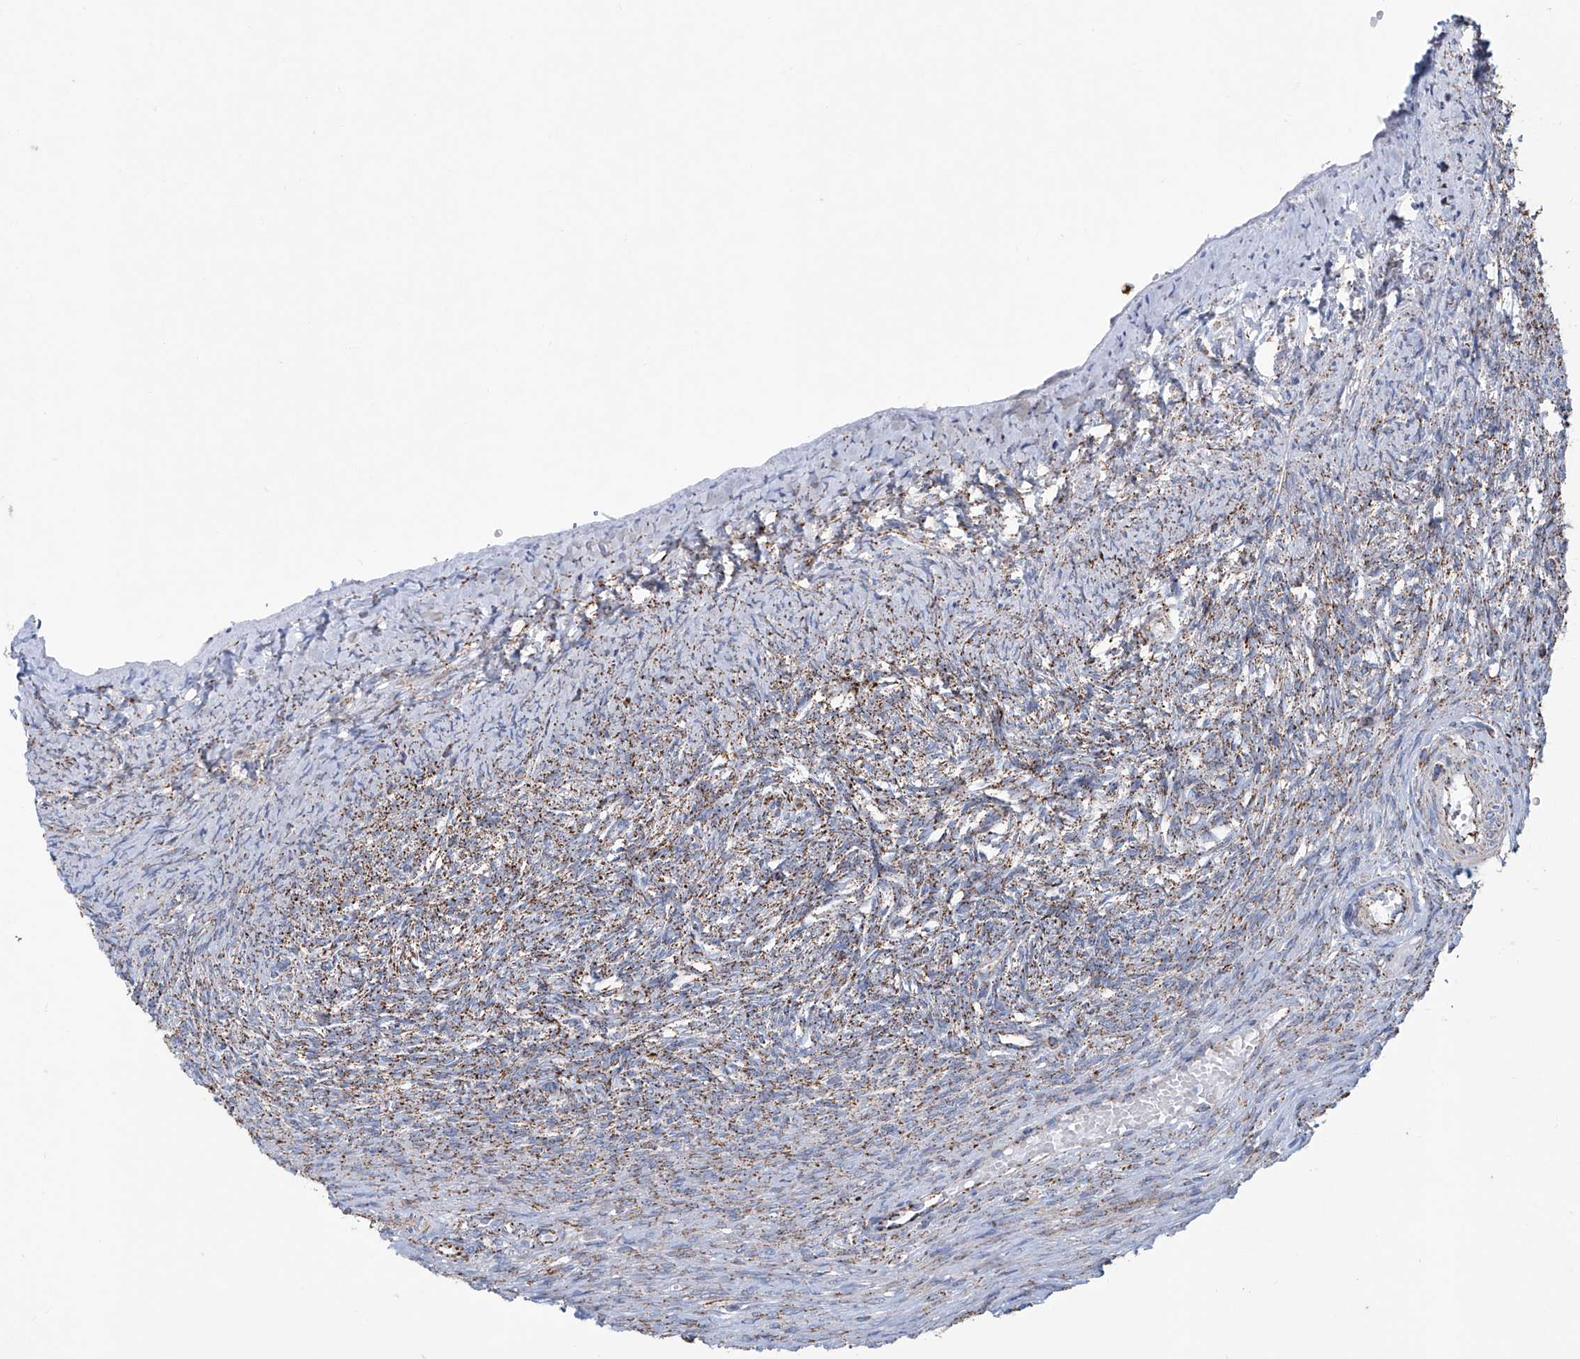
{"staining": {"intensity": "strong", "quantity": ">75%", "location": "cytoplasmic/membranous"}, "tissue": "ovary", "cell_type": "Follicle cells", "image_type": "normal", "snomed": [{"axis": "morphology", "description": "Adenocarcinoma, NOS"}, {"axis": "topography", "description": "Endometrium"}], "caption": "Brown immunohistochemical staining in normal human ovary exhibits strong cytoplasmic/membranous staining in approximately >75% of follicle cells.", "gene": "ALDH6A1", "patient": {"sex": "female", "age": 32}}